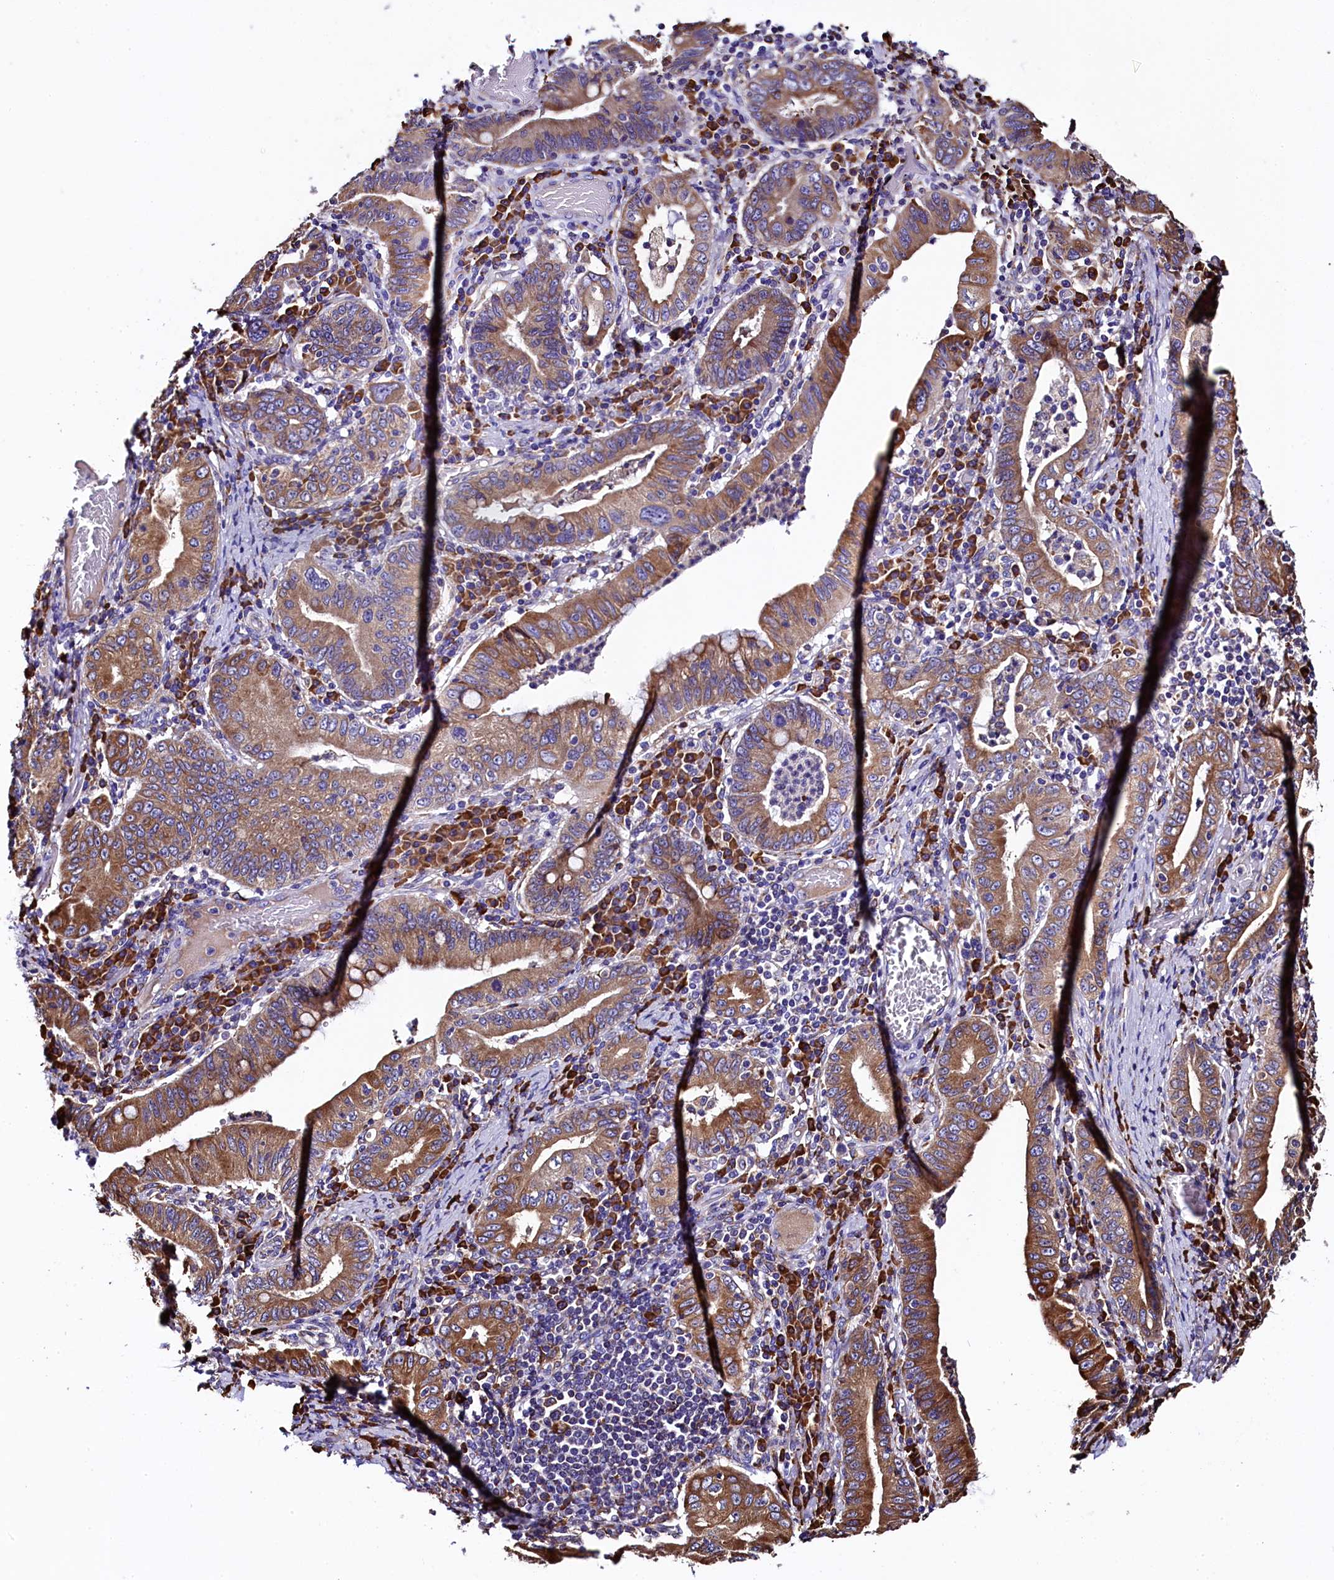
{"staining": {"intensity": "moderate", "quantity": ">75%", "location": "cytoplasmic/membranous"}, "tissue": "stomach cancer", "cell_type": "Tumor cells", "image_type": "cancer", "snomed": [{"axis": "morphology", "description": "Normal tissue, NOS"}, {"axis": "morphology", "description": "Adenocarcinoma, NOS"}, {"axis": "topography", "description": "Esophagus"}, {"axis": "topography", "description": "Stomach, upper"}, {"axis": "topography", "description": "Peripheral nerve tissue"}], "caption": "Immunohistochemical staining of human adenocarcinoma (stomach) displays medium levels of moderate cytoplasmic/membranous expression in about >75% of tumor cells.", "gene": "CAPS2", "patient": {"sex": "male", "age": 62}}